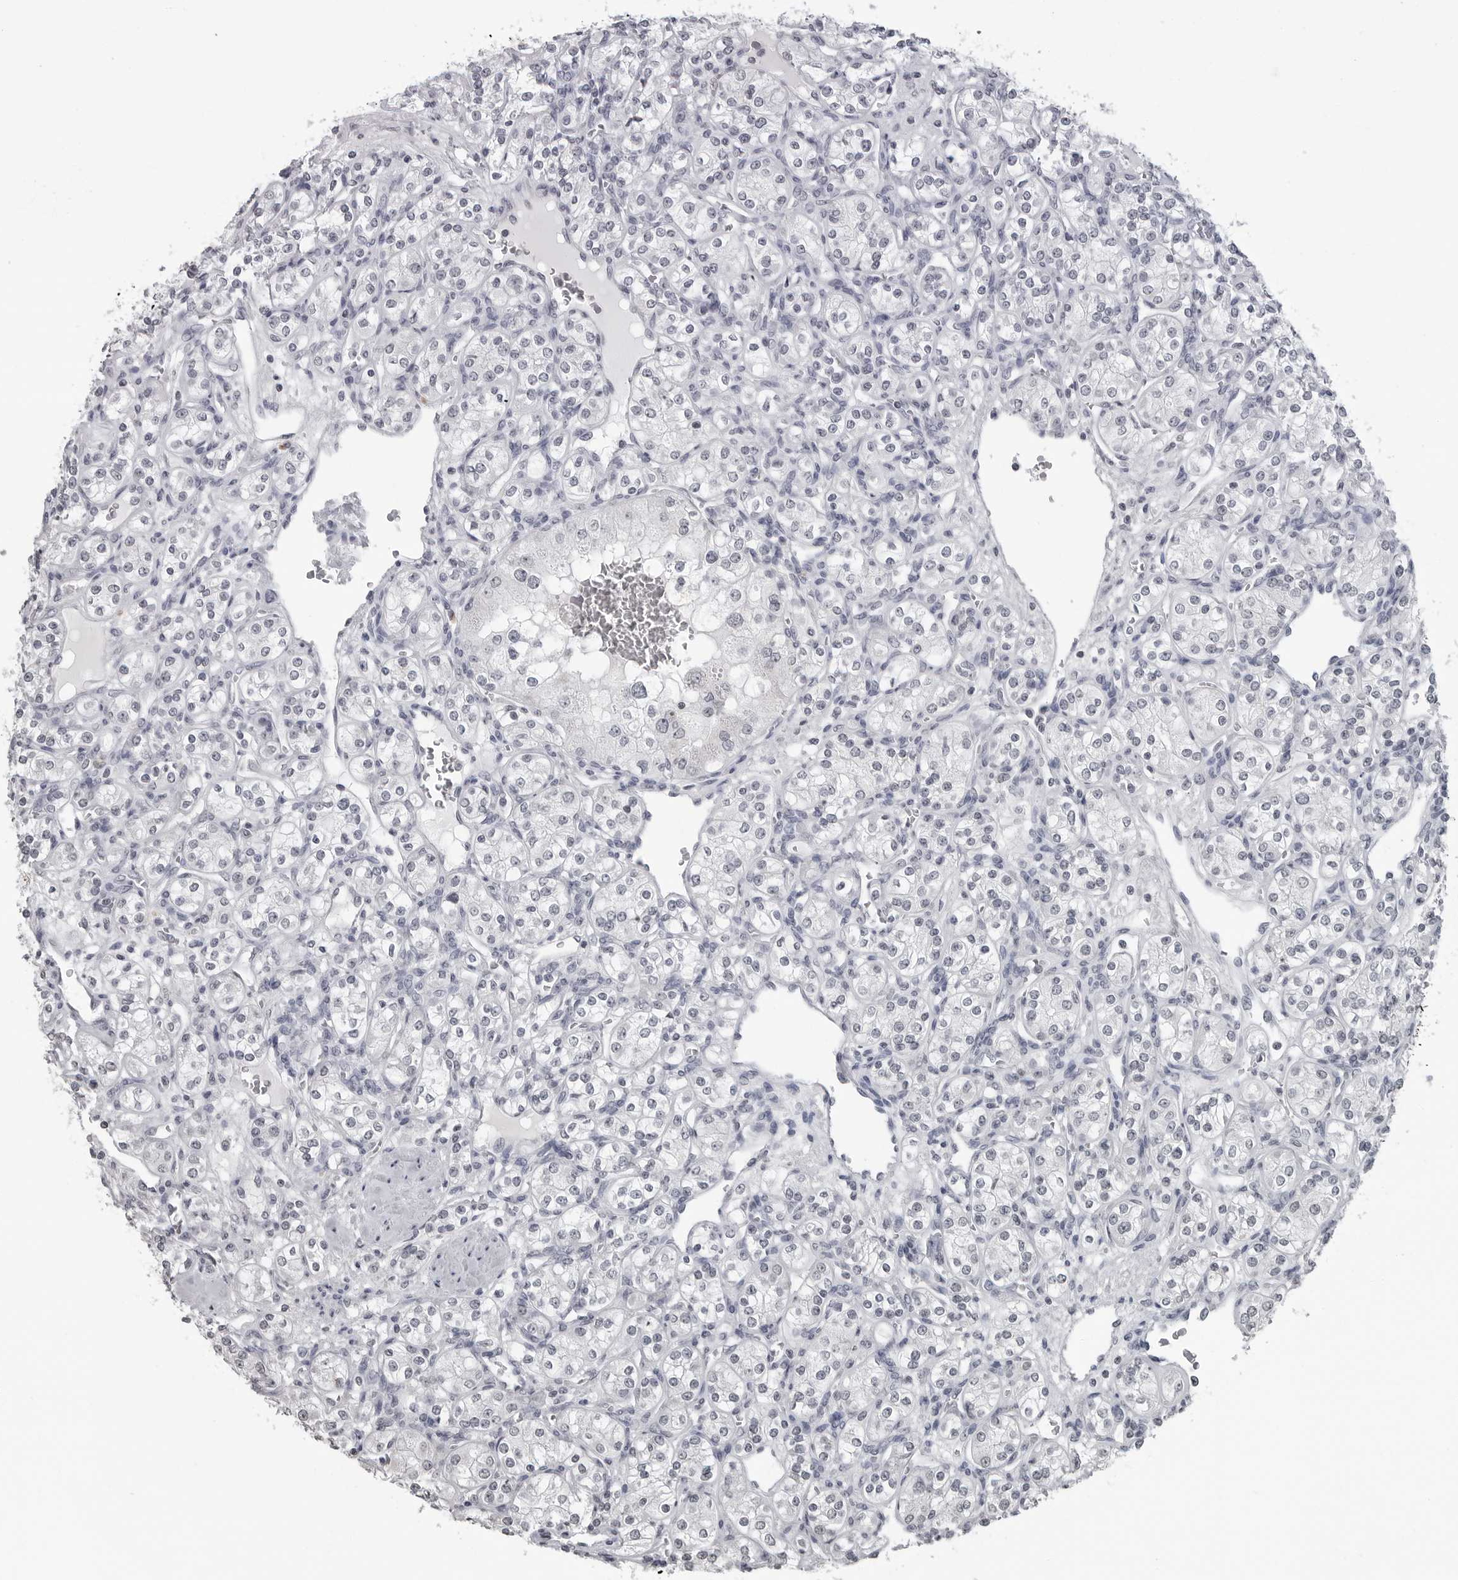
{"staining": {"intensity": "negative", "quantity": "none", "location": "none"}, "tissue": "renal cancer", "cell_type": "Tumor cells", "image_type": "cancer", "snomed": [{"axis": "morphology", "description": "Adenocarcinoma, NOS"}, {"axis": "topography", "description": "Kidney"}], "caption": "Immunohistochemistry histopathology image of neoplastic tissue: human renal cancer stained with DAB displays no significant protein expression in tumor cells.", "gene": "DDX54", "patient": {"sex": "male", "age": 77}}